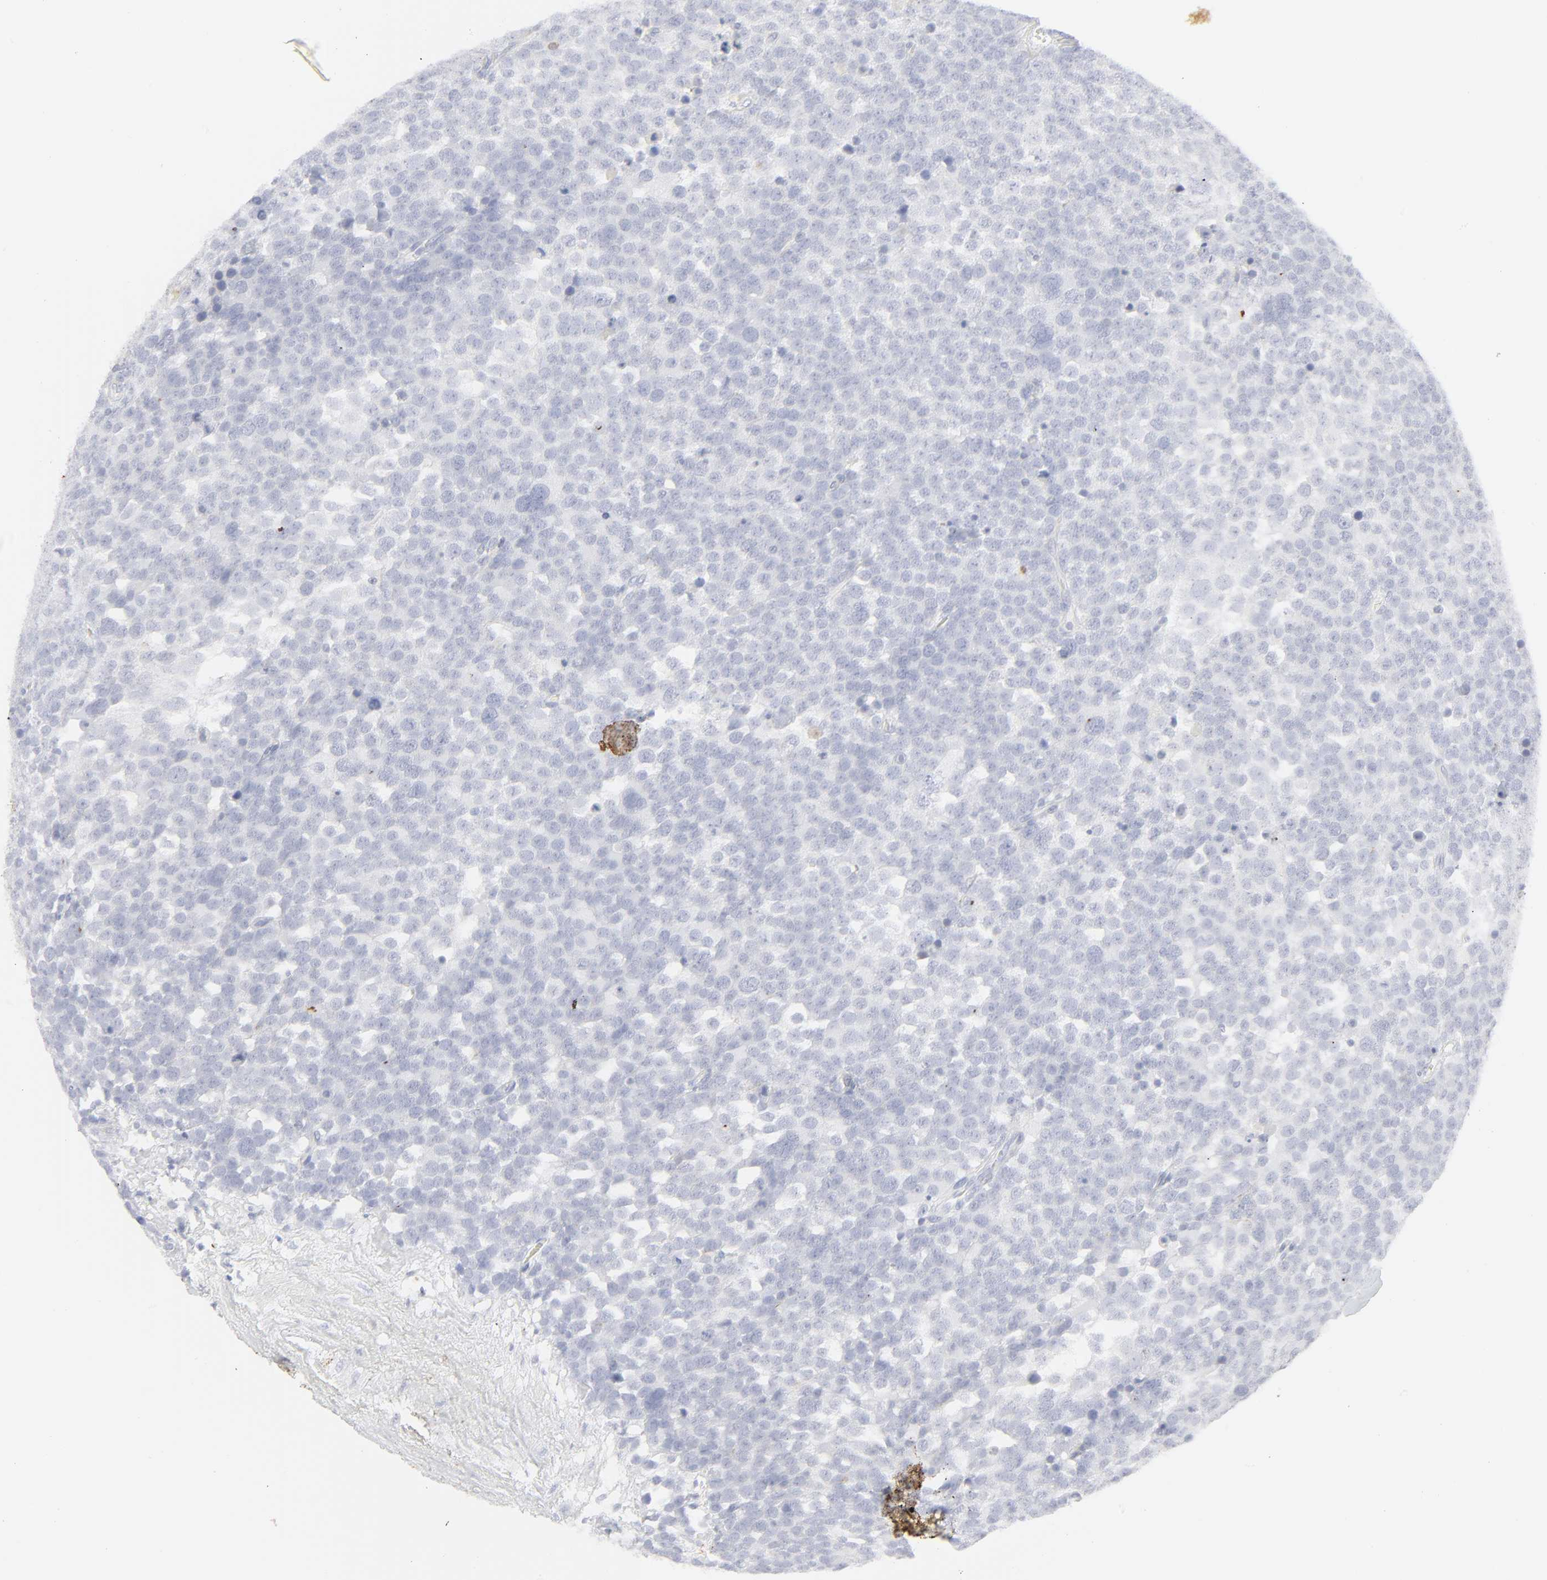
{"staining": {"intensity": "negative", "quantity": "none", "location": "none"}, "tissue": "testis cancer", "cell_type": "Tumor cells", "image_type": "cancer", "snomed": [{"axis": "morphology", "description": "Seminoma, NOS"}, {"axis": "topography", "description": "Testis"}], "caption": "IHC histopathology image of neoplastic tissue: human seminoma (testis) stained with DAB (3,3'-diaminobenzidine) demonstrates no significant protein staining in tumor cells.", "gene": "CCR7", "patient": {"sex": "male", "age": 71}}